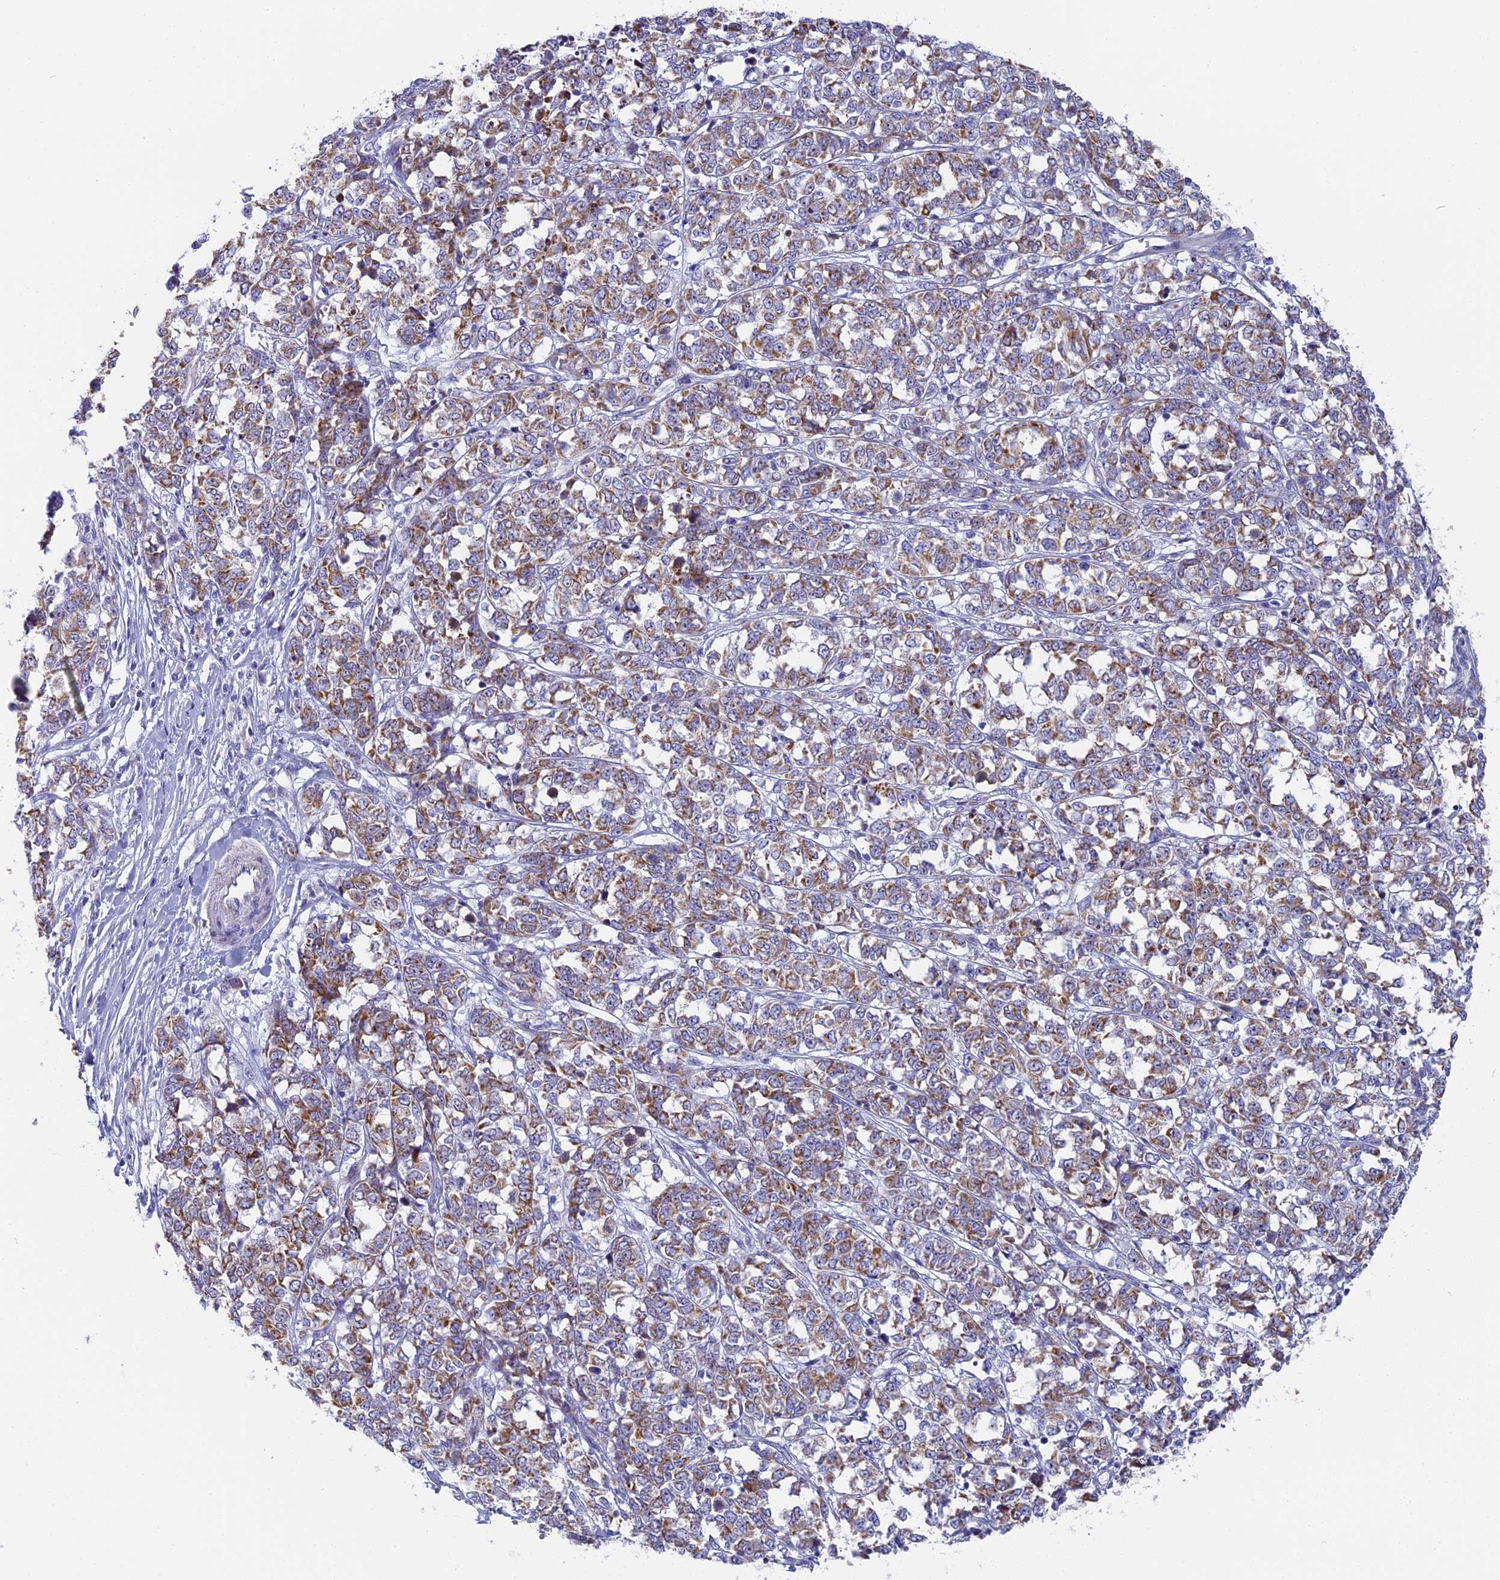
{"staining": {"intensity": "moderate", "quantity": ">75%", "location": "cytoplasmic/membranous"}, "tissue": "melanoma", "cell_type": "Tumor cells", "image_type": "cancer", "snomed": [{"axis": "morphology", "description": "Malignant melanoma, NOS"}, {"axis": "topography", "description": "Skin"}], "caption": "The micrograph shows a brown stain indicating the presence of a protein in the cytoplasmic/membranous of tumor cells in melanoma. (brown staining indicates protein expression, while blue staining denotes nuclei).", "gene": "DTWD1", "patient": {"sex": "female", "age": 72}}